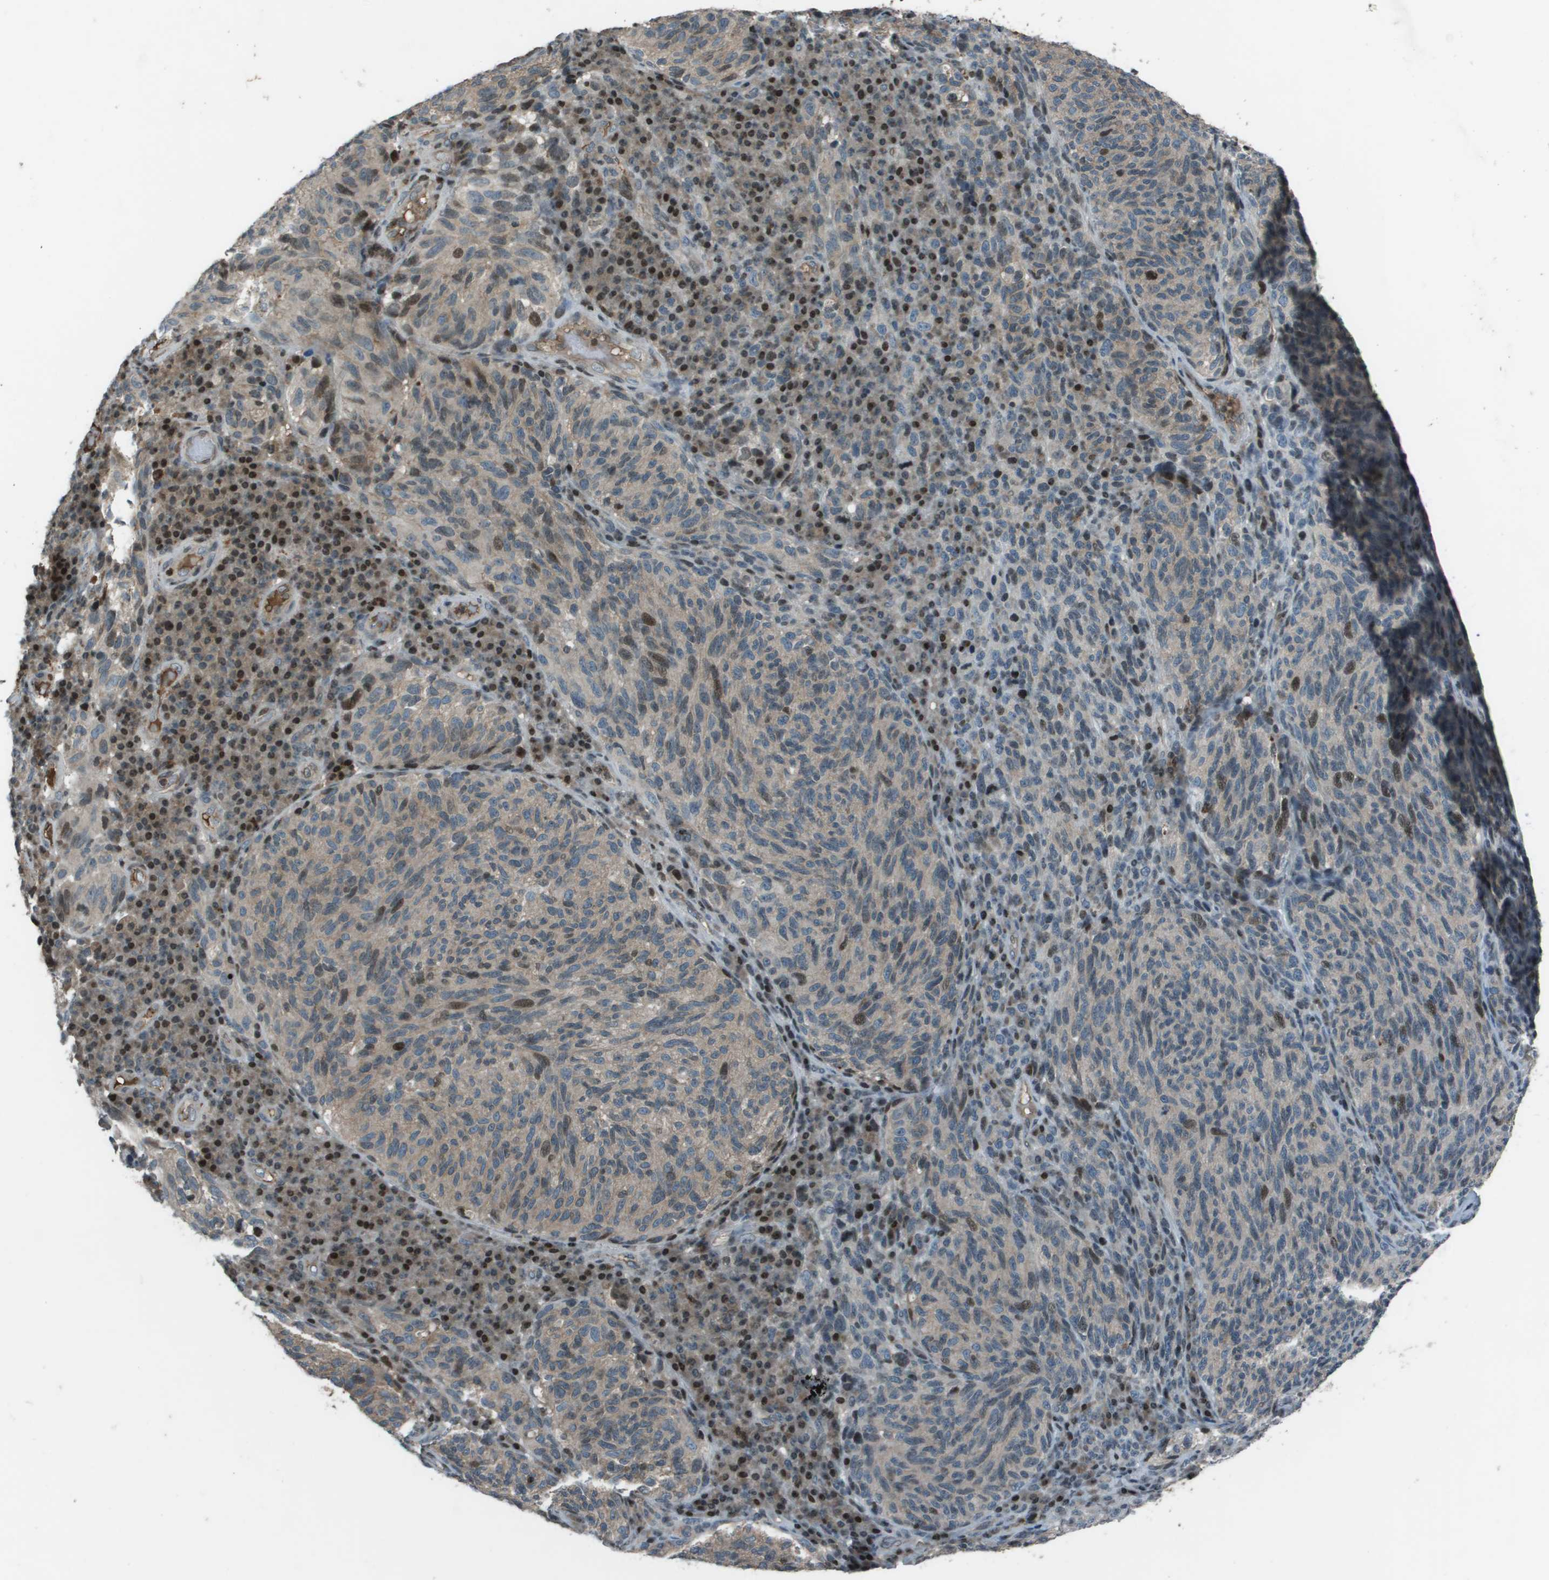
{"staining": {"intensity": "moderate", "quantity": "<25%", "location": "cytoplasmic/membranous,nuclear"}, "tissue": "melanoma", "cell_type": "Tumor cells", "image_type": "cancer", "snomed": [{"axis": "morphology", "description": "Malignant melanoma, NOS"}, {"axis": "topography", "description": "Skin"}], "caption": "A brown stain shows moderate cytoplasmic/membranous and nuclear staining of a protein in malignant melanoma tumor cells.", "gene": "CXCL12", "patient": {"sex": "female", "age": 73}}